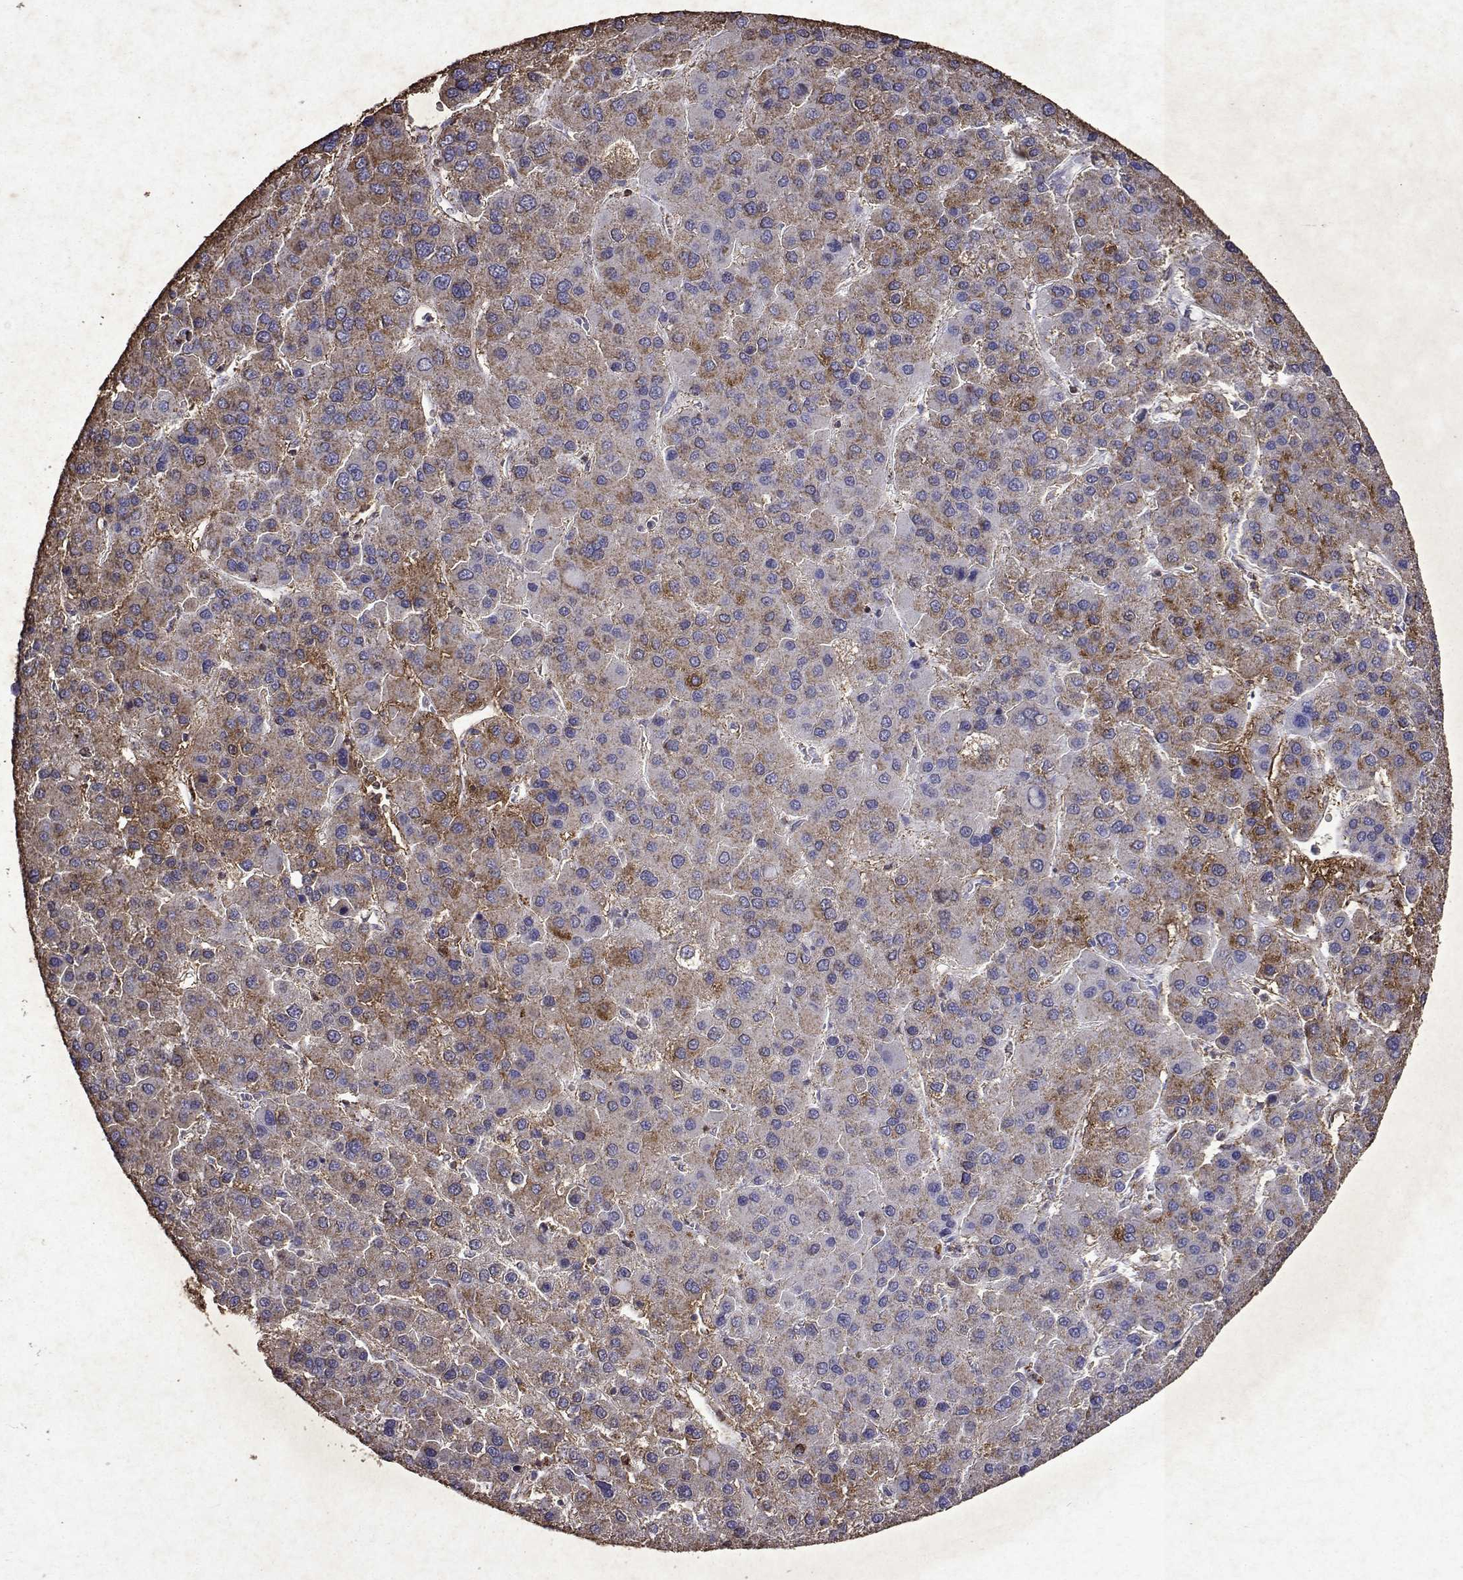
{"staining": {"intensity": "moderate", "quantity": "<25%", "location": "cytoplasmic/membranous"}, "tissue": "liver cancer", "cell_type": "Tumor cells", "image_type": "cancer", "snomed": [{"axis": "morphology", "description": "Carcinoma, Hepatocellular, NOS"}, {"axis": "topography", "description": "Liver"}], "caption": "High-power microscopy captured an immunohistochemistry photomicrograph of liver cancer, revealing moderate cytoplasmic/membranous expression in approximately <25% of tumor cells.", "gene": "DUSP28", "patient": {"sex": "female", "age": 41}}